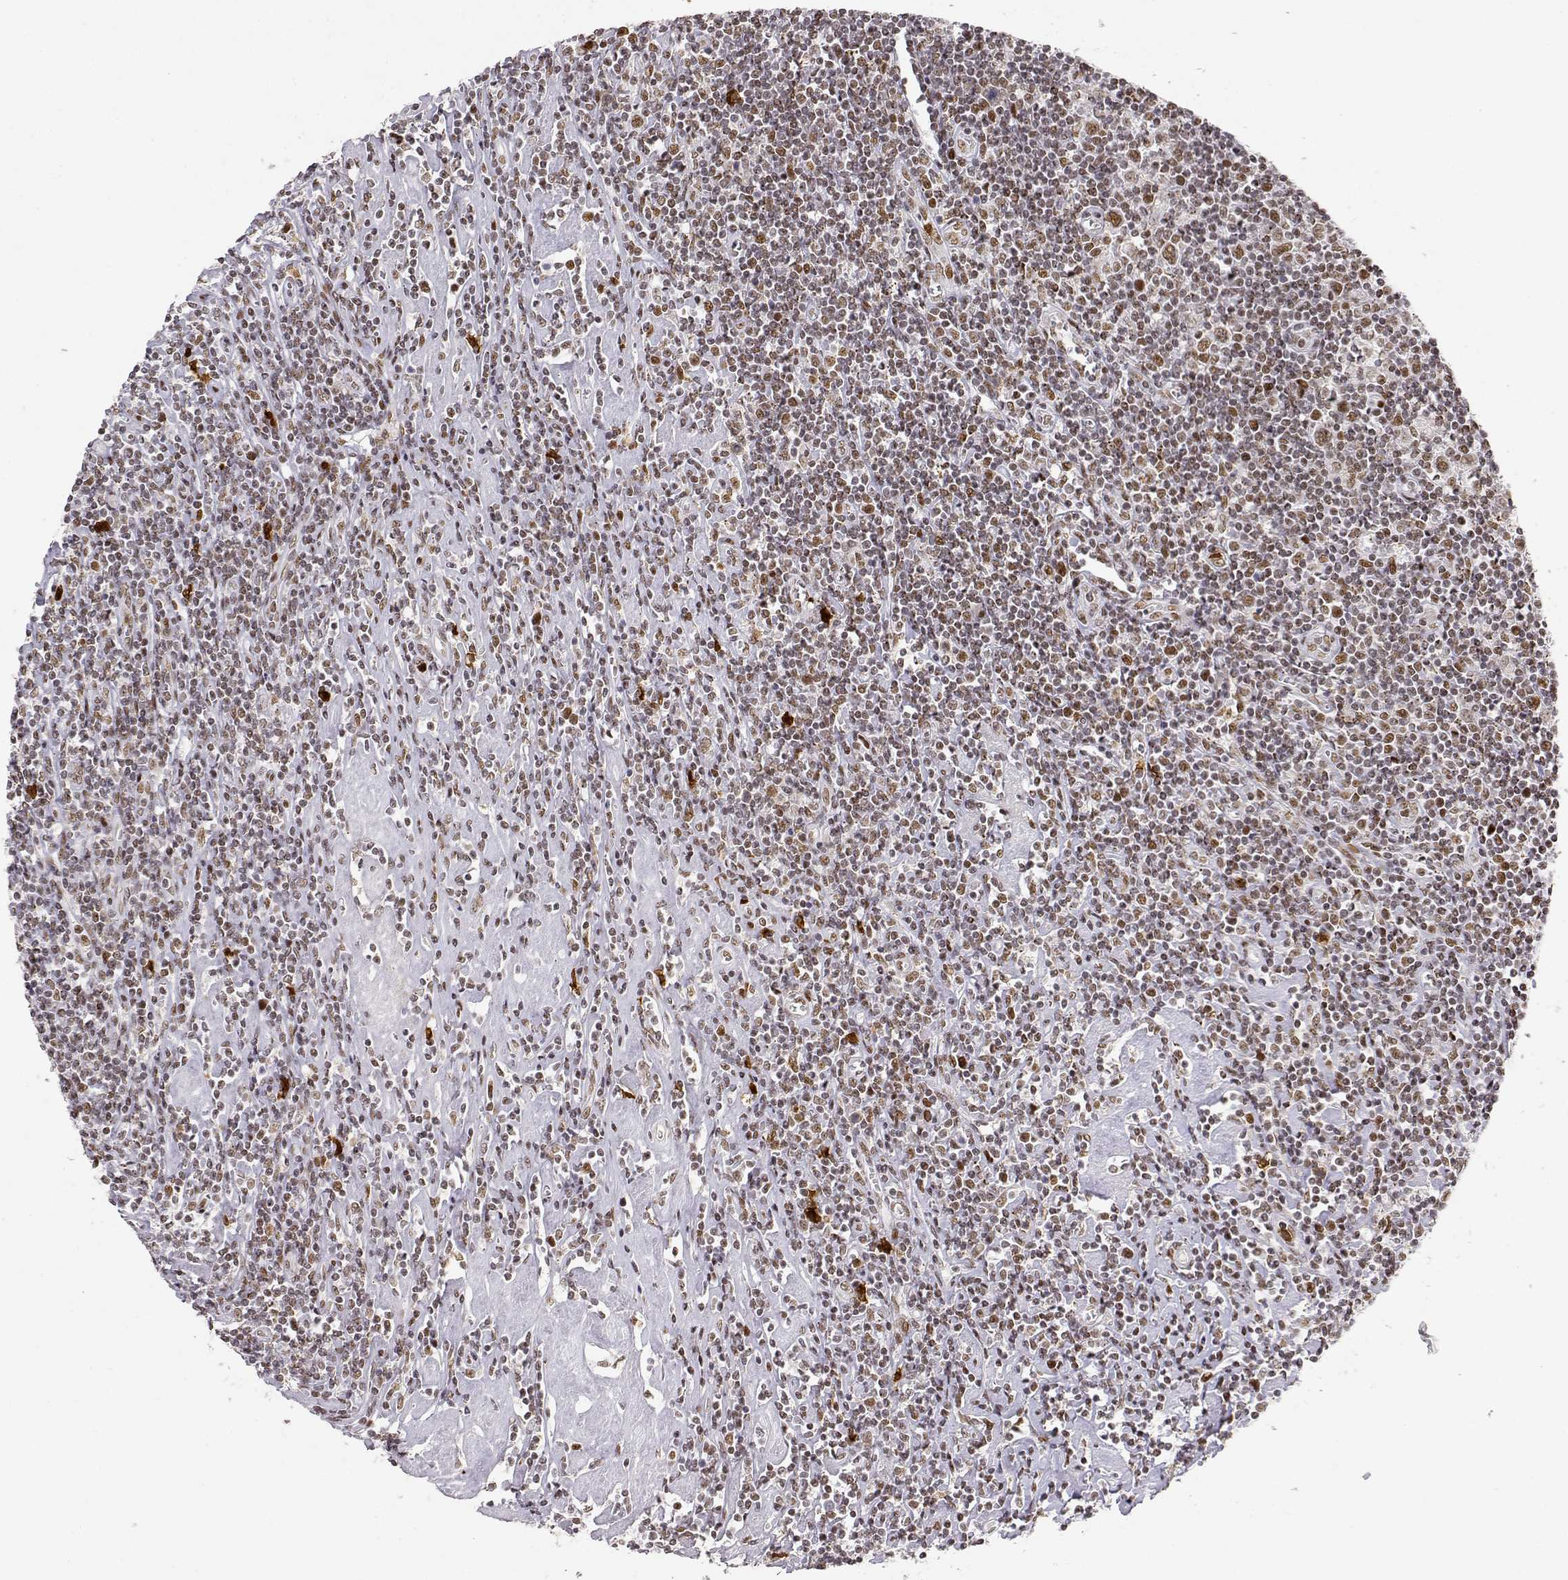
{"staining": {"intensity": "weak", "quantity": "25%-75%", "location": "nuclear"}, "tissue": "lymphoma", "cell_type": "Tumor cells", "image_type": "cancer", "snomed": [{"axis": "morphology", "description": "Hodgkin's disease, NOS"}, {"axis": "topography", "description": "Lymph node"}], "caption": "The immunohistochemical stain labels weak nuclear positivity in tumor cells of Hodgkin's disease tissue.", "gene": "RSF1", "patient": {"sex": "male", "age": 40}}